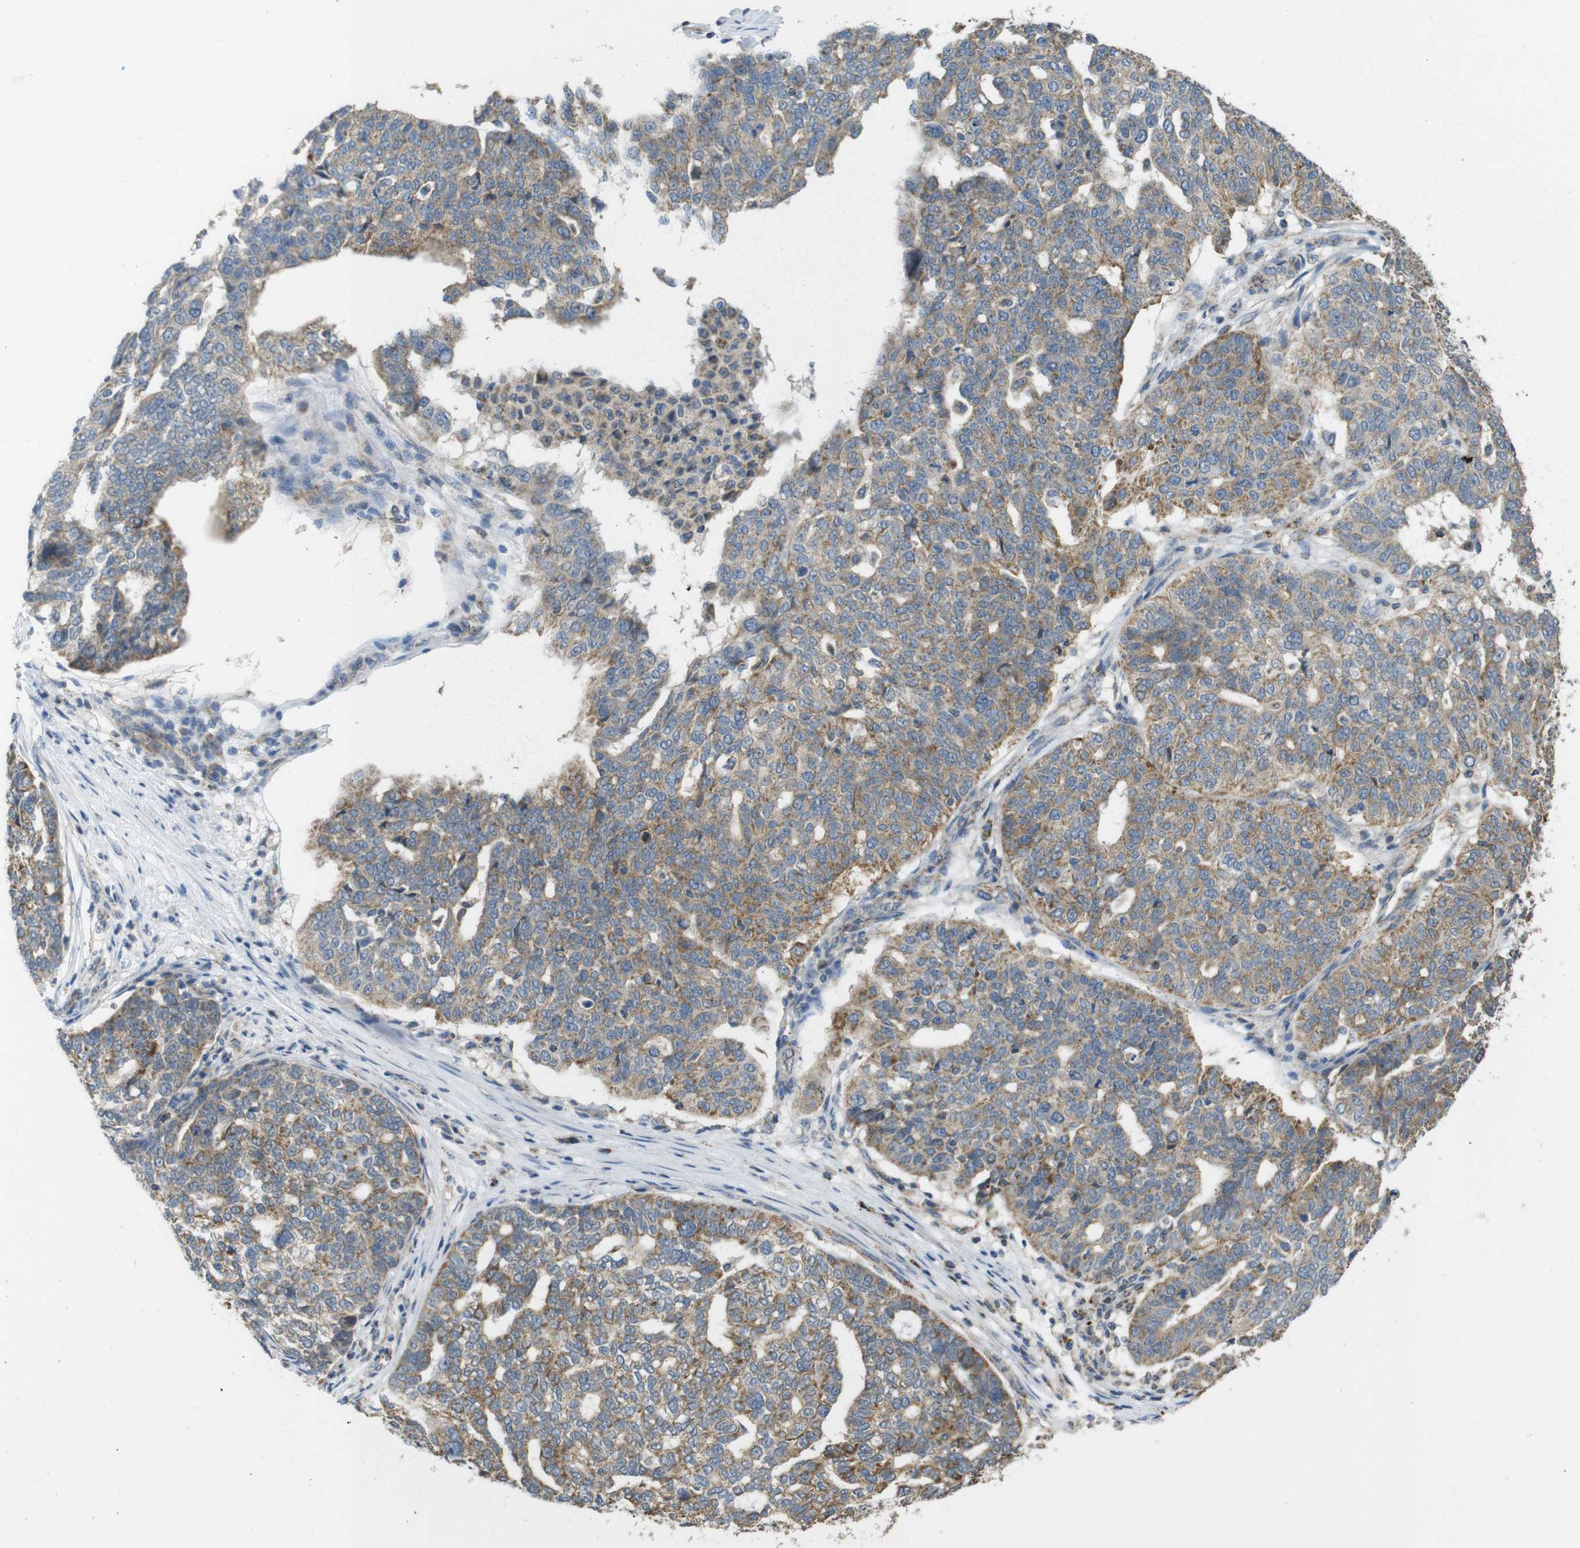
{"staining": {"intensity": "moderate", "quantity": "25%-75%", "location": "cytoplasmic/membranous"}, "tissue": "ovarian cancer", "cell_type": "Tumor cells", "image_type": "cancer", "snomed": [{"axis": "morphology", "description": "Cystadenocarcinoma, serous, NOS"}, {"axis": "topography", "description": "Ovary"}], "caption": "Immunohistochemical staining of human serous cystadenocarcinoma (ovarian) demonstrates medium levels of moderate cytoplasmic/membranous protein staining in approximately 25%-75% of tumor cells. (DAB IHC, brown staining for protein, blue staining for nuclei).", "gene": "CALHM2", "patient": {"sex": "female", "age": 59}}